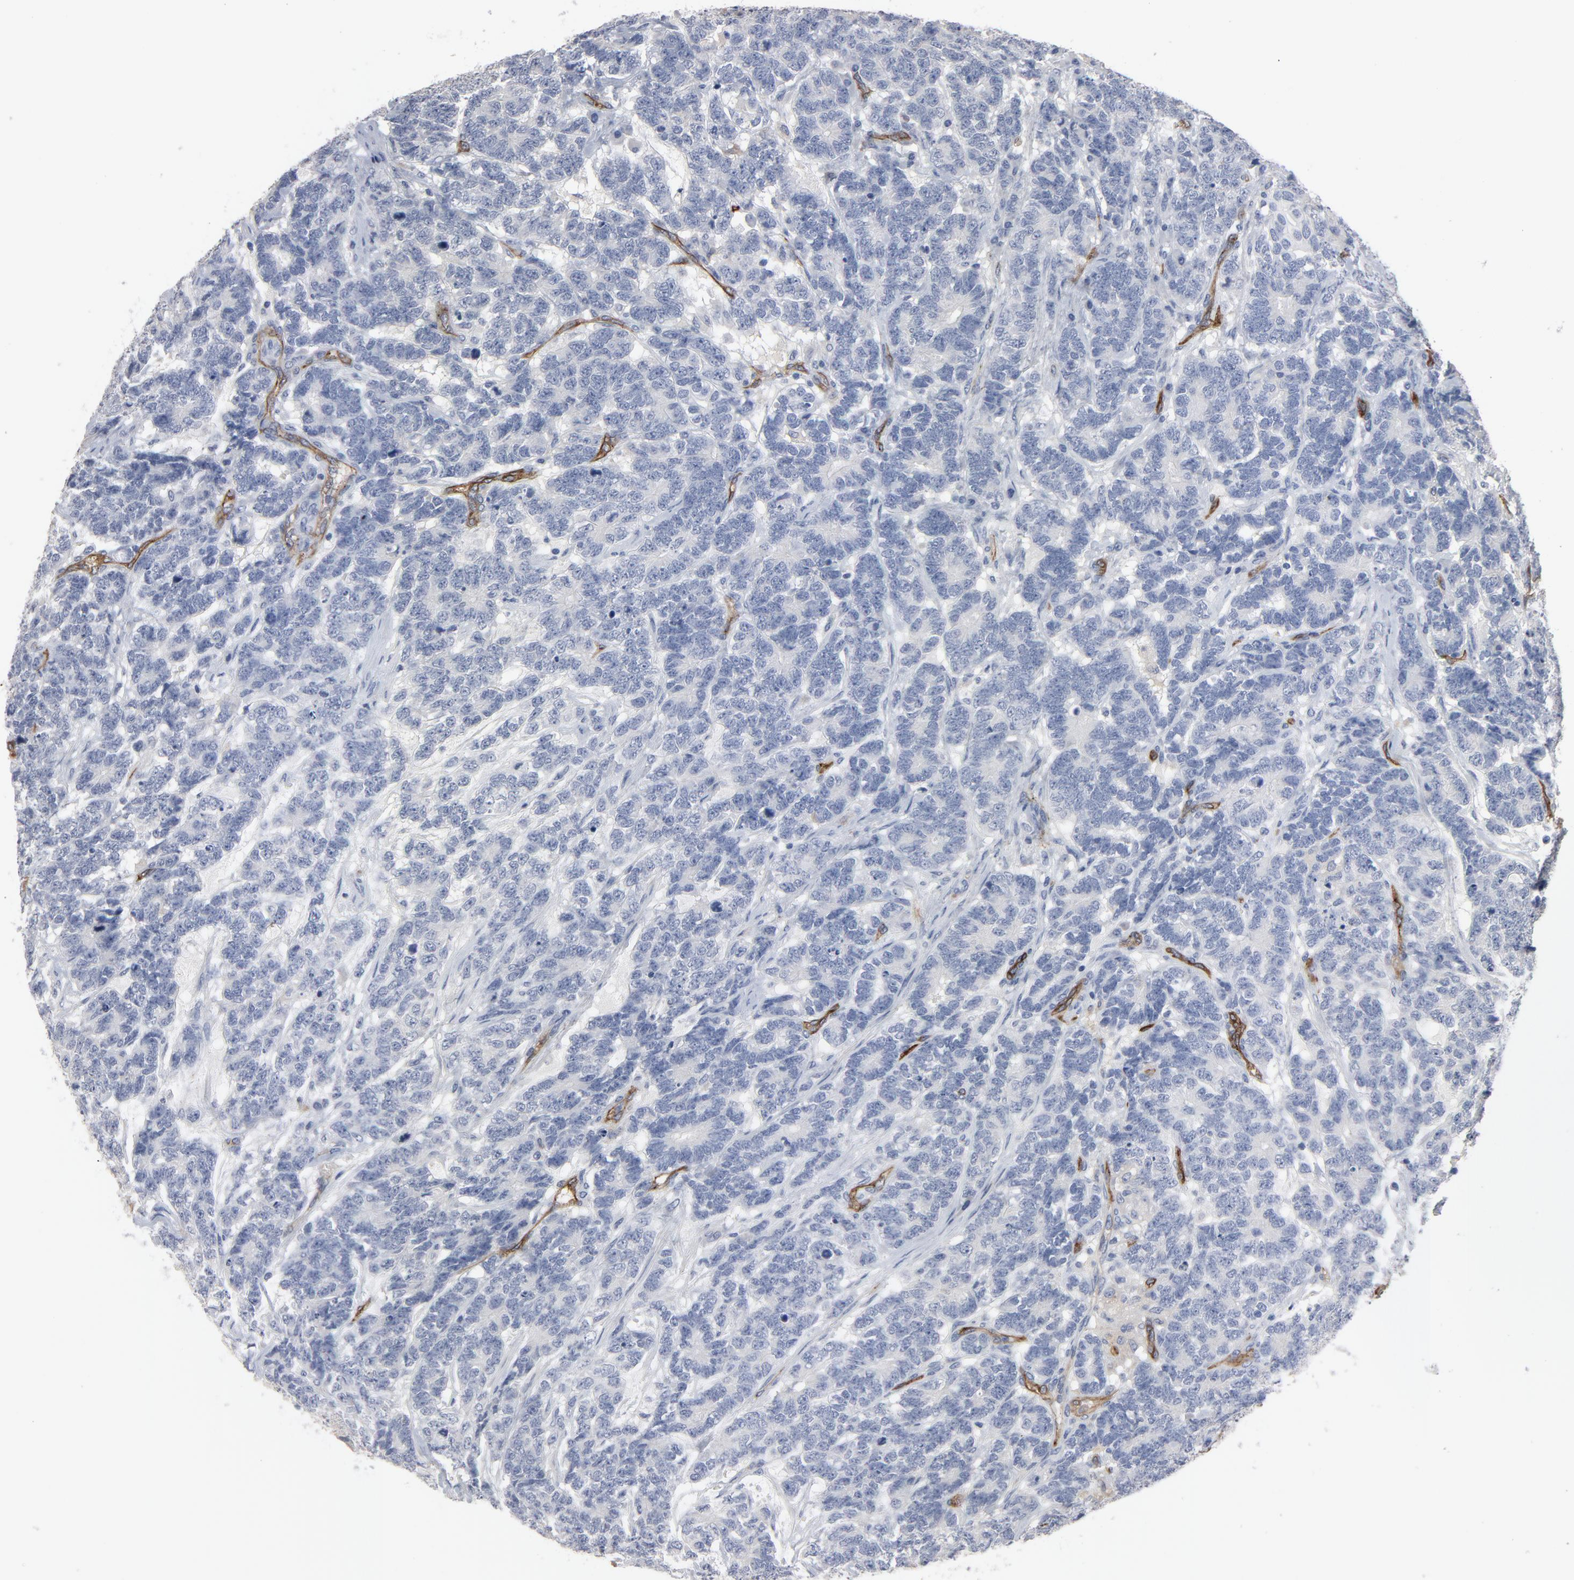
{"staining": {"intensity": "negative", "quantity": "none", "location": "none"}, "tissue": "testis cancer", "cell_type": "Tumor cells", "image_type": "cancer", "snomed": [{"axis": "morphology", "description": "Carcinoma, Embryonal, NOS"}, {"axis": "topography", "description": "Testis"}], "caption": "A high-resolution image shows IHC staining of testis cancer (embryonal carcinoma), which displays no significant expression in tumor cells.", "gene": "KDR", "patient": {"sex": "male", "age": 26}}